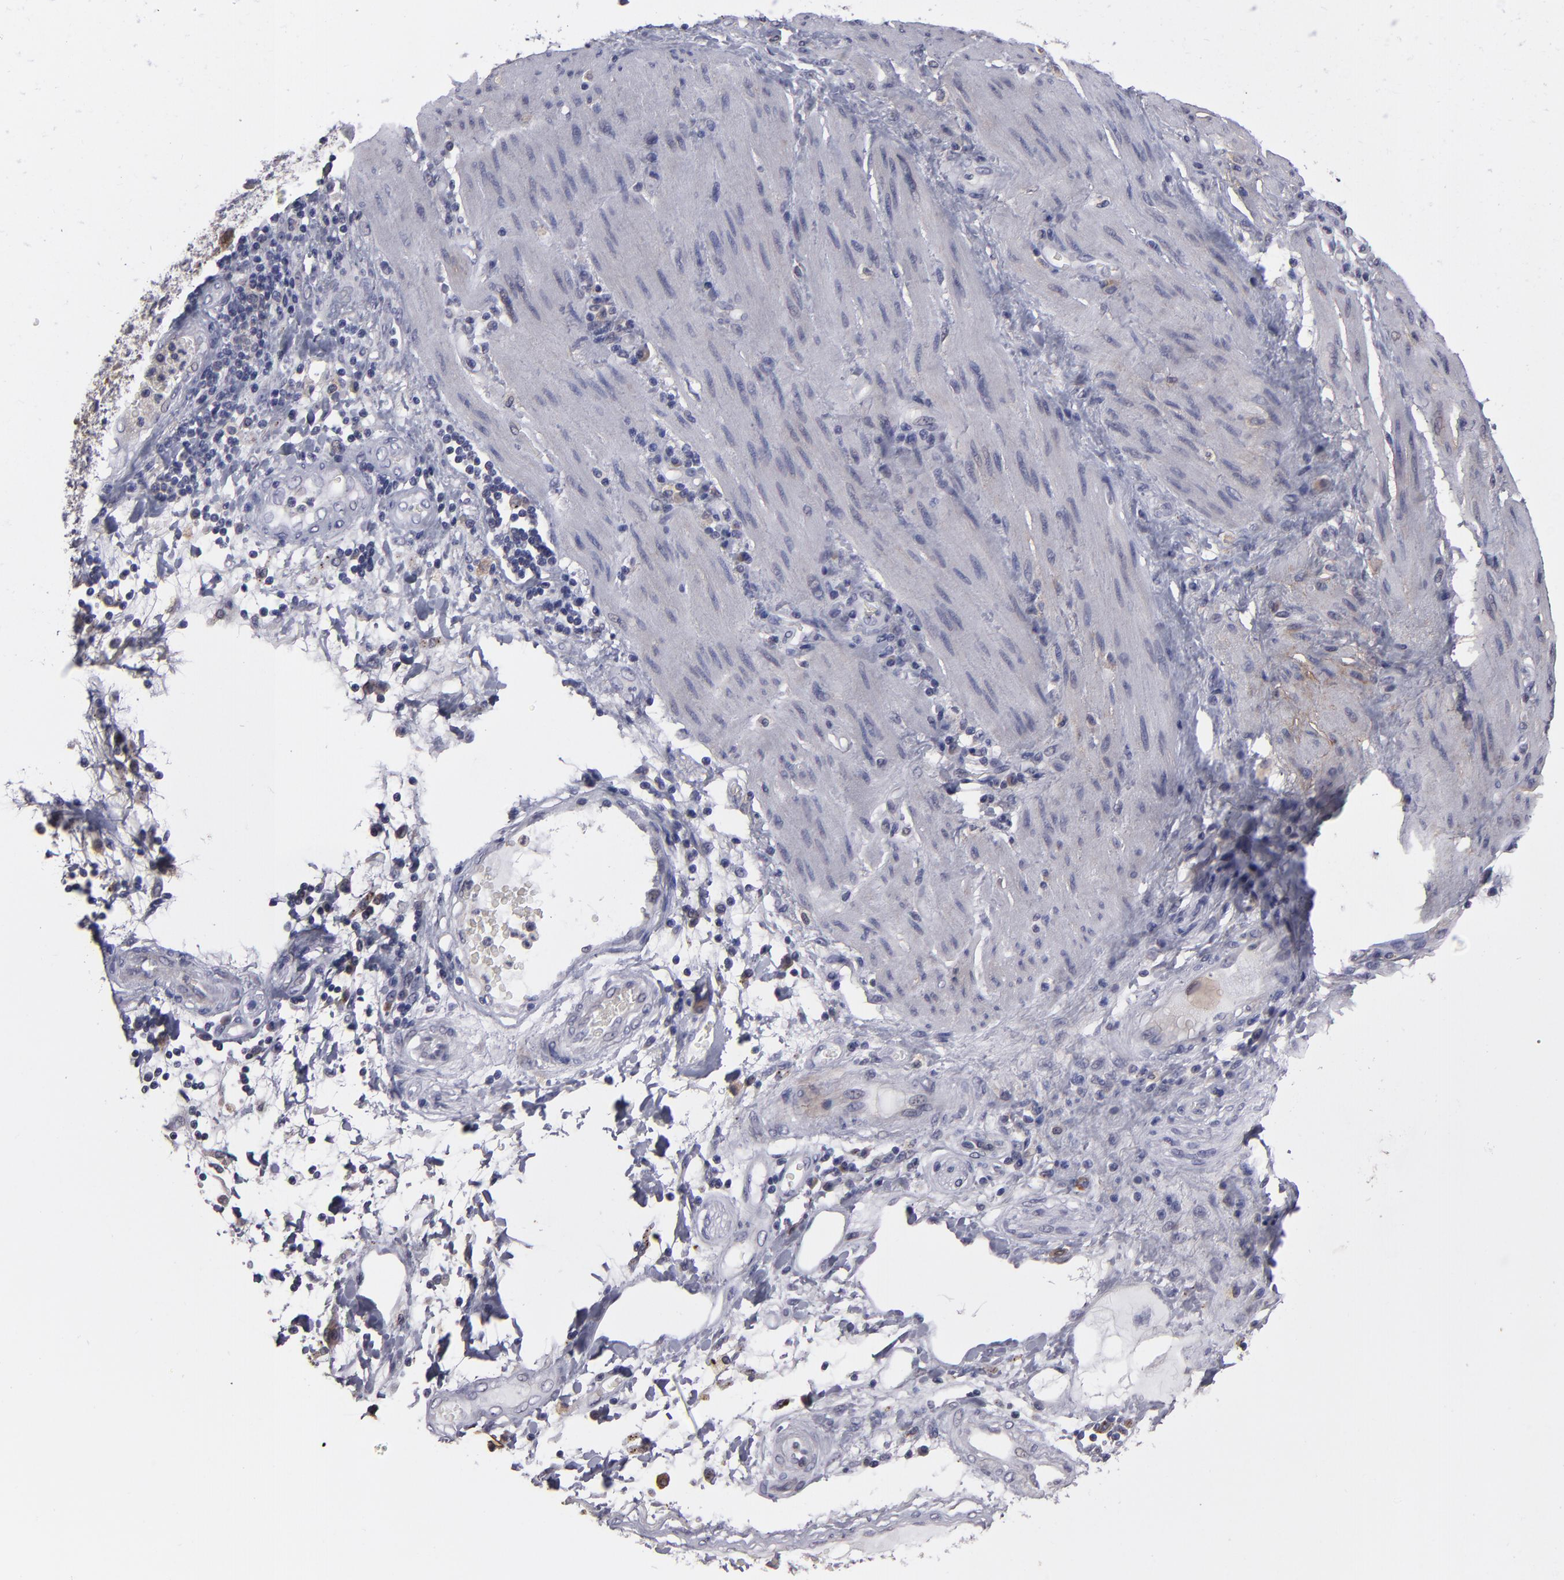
{"staining": {"intensity": "negative", "quantity": "none", "location": "none"}, "tissue": "stomach cancer", "cell_type": "Tumor cells", "image_type": "cancer", "snomed": [{"axis": "morphology", "description": "Adenocarcinoma, NOS"}, {"axis": "topography", "description": "Pancreas"}, {"axis": "topography", "description": "Stomach, upper"}], "caption": "Image shows no protein expression in tumor cells of adenocarcinoma (stomach) tissue.", "gene": "IL12A", "patient": {"sex": "male", "age": 77}}